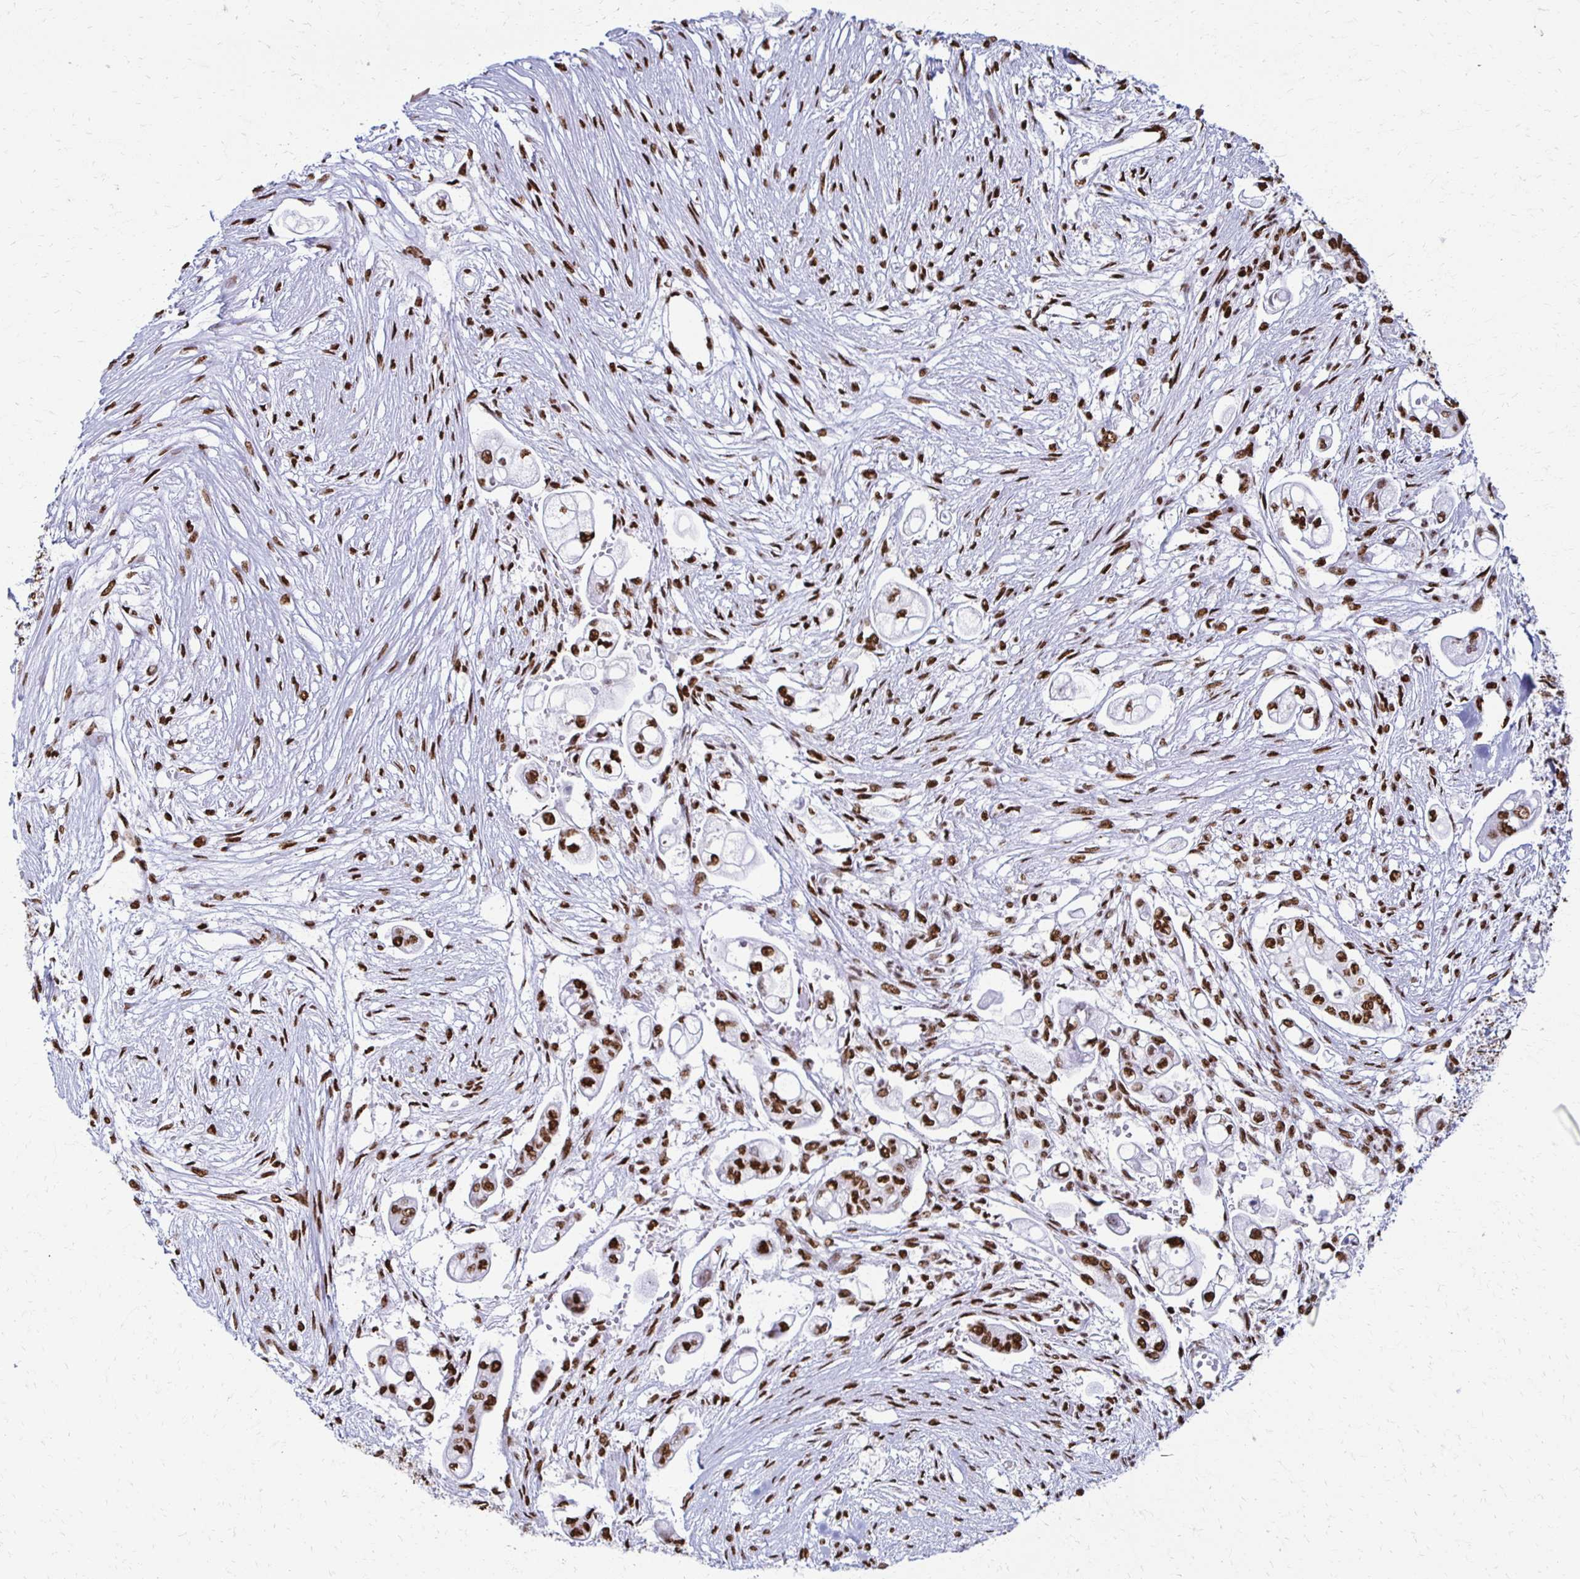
{"staining": {"intensity": "strong", "quantity": ">75%", "location": "nuclear"}, "tissue": "pancreatic cancer", "cell_type": "Tumor cells", "image_type": "cancer", "snomed": [{"axis": "morphology", "description": "Adenocarcinoma, NOS"}, {"axis": "topography", "description": "Pancreas"}], "caption": "Protein staining of pancreatic adenocarcinoma tissue displays strong nuclear staining in about >75% of tumor cells. (DAB (3,3'-diaminobenzidine) IHC with brightfield microscopy, high magnification).", "gene": "NONO", "patient": {"sex": "female", "age": 69}}